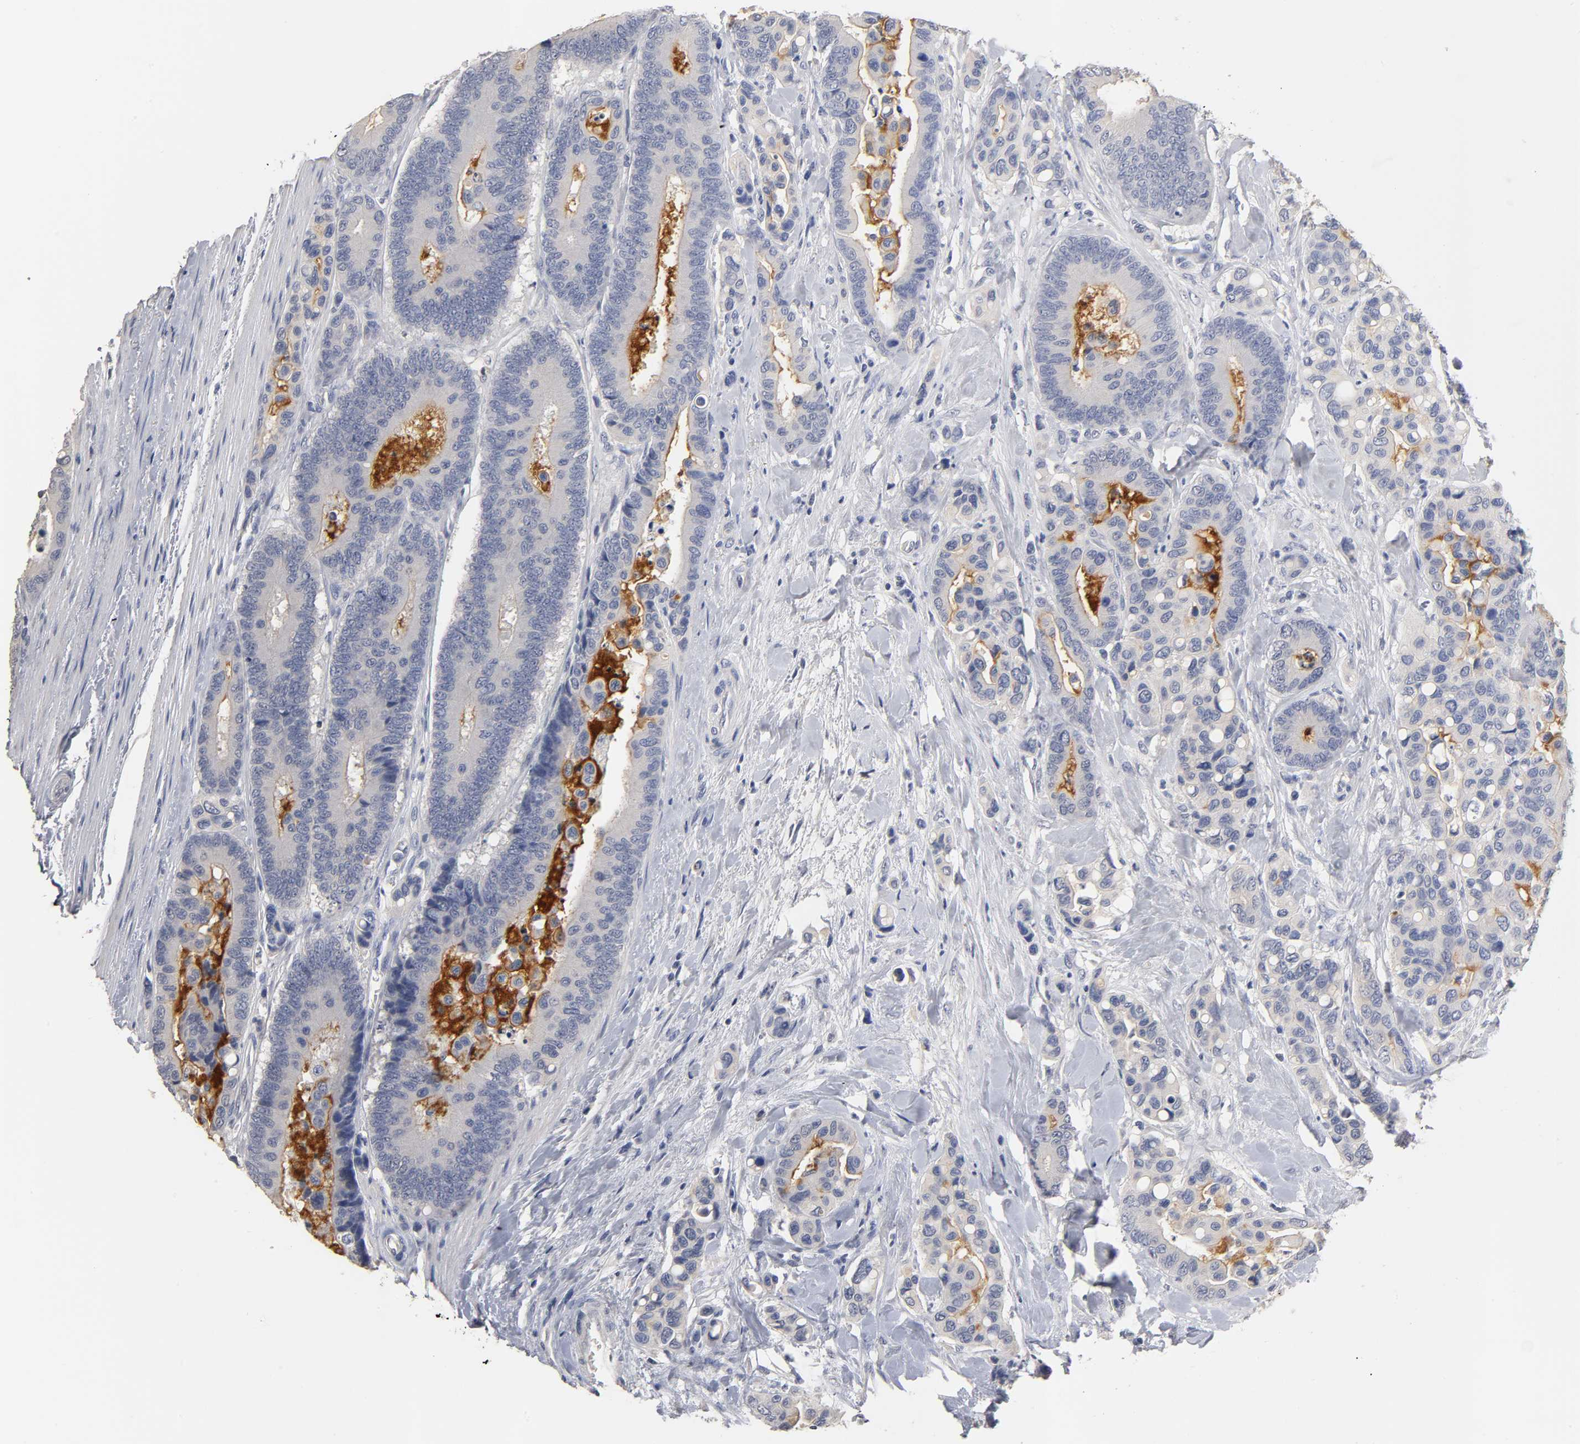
{"staining": {"intensity": "negative", "quantity": "none", "location": "none"}, "tissue": "colorectal cancer", "cell_type": "Tumor cells", "image_type": "cancer", "snomed": [{"axis": "morphology", "description": "Normal tissue, NOS"}, {"axis": "morphology", "description": "Adenocarcinoma, NOS"}, {"axis": "topography", "description": "Colon"}], "caption": "Image shows no significant protein expression in tumor cells of colorectal cancer (adenocarcinoma). (Brightfield microscopy of DAB immunohistochemistry (IHC) at high magnification).", "gene": "OVOL1", "patient": {"sex": "male", "age": 82}}